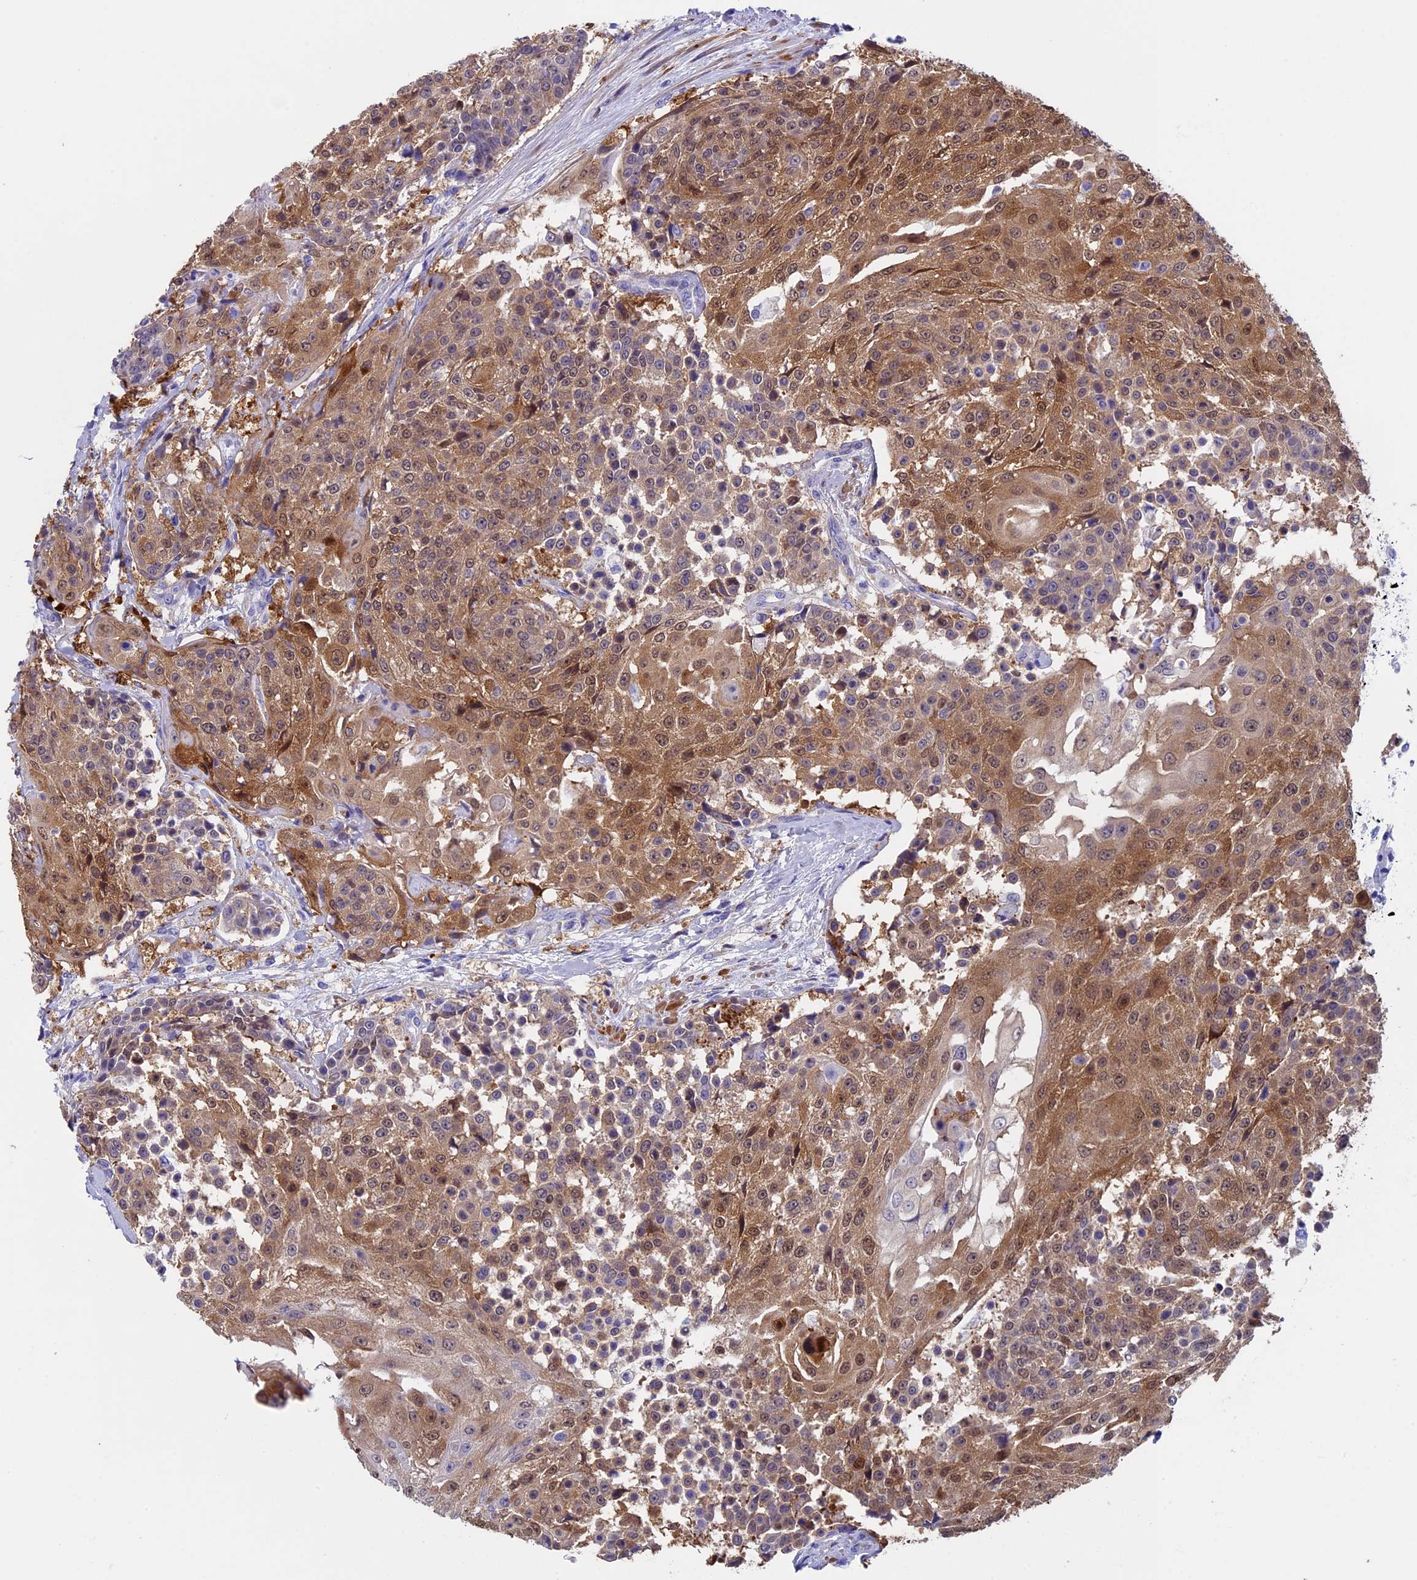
{"staining": {"intensity": "moderate", "quantity": ">75%", "location": "cytoplasmic/membranous,nuclear"}, "tissue": "urothelial cancer", "cell_type": "Tumor cells", "image_type": "cancer", "snomed": [{"axis": "morphology", "description": "Urothelial carcinoma, High grade"}, {"axis": "topography", "description": "Urinary bladder"}], "caption": "Human urothelial carcinoma (high-grade) stained with a protein marker reveals moderate staining in tumor cells.", "gene": "ADH7", "patient": {"sex": "female", "age": 63}}